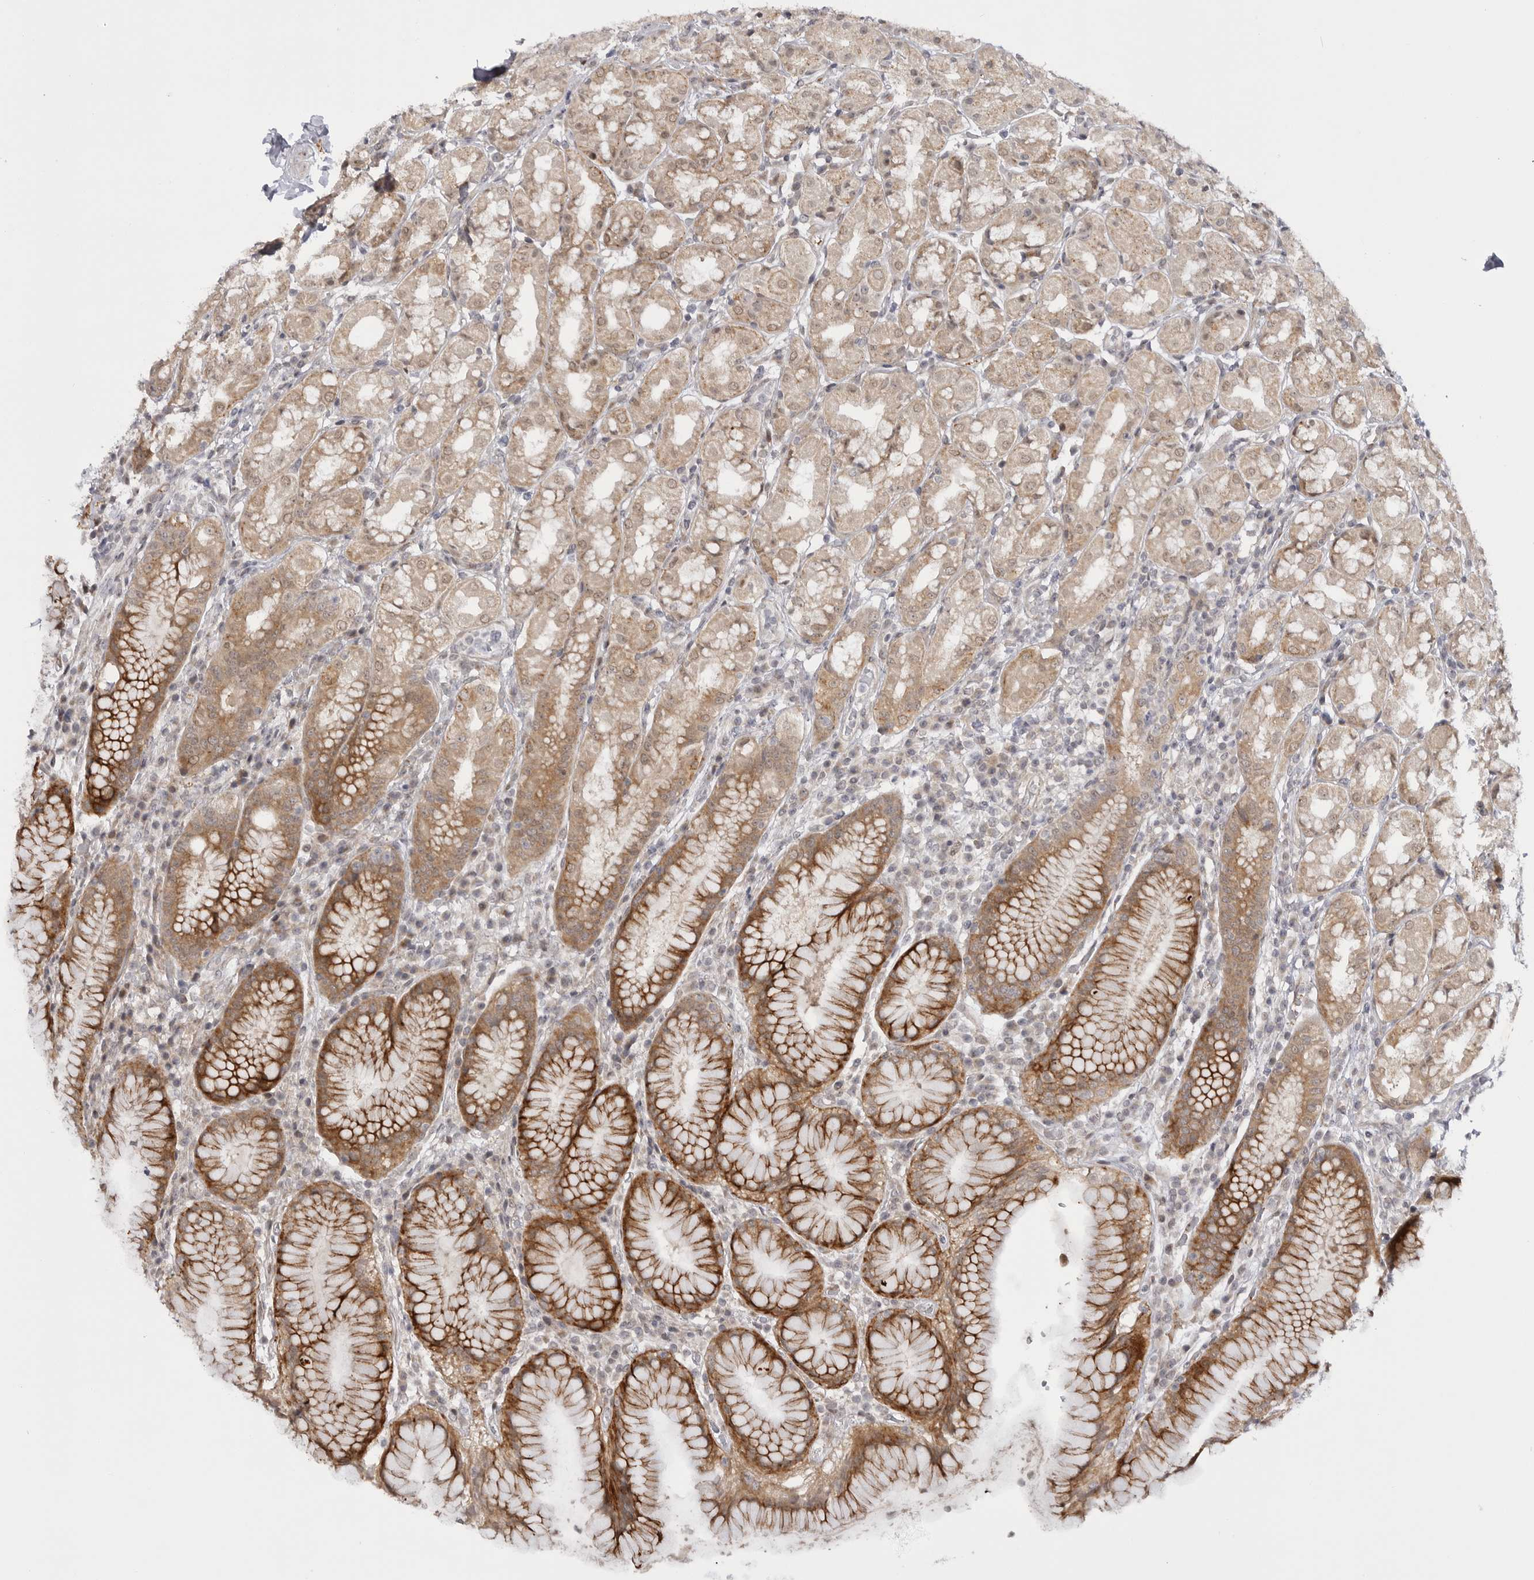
{"staining": {"intensity": "moderate", "quantity": ">75%", "location": "cytoplasmic/membranous"}, "tissue": "stomach", "cell_type": "Glandular cells", "image_type": "normal", "snomed": [{"axis": "morphology", "description": "Normal tissue, NOS"}, {"axis": "topography", "description": "Stomach, lower"}], "caption": "IHC of normal human stomach reveals medium levels of moderate cytoplasmic/membranous staining in approximately >75% of glandular cells. The protein of interest is shown in brown color, while the nuclei are stained blue.", "gene": "GGT6", "patient": {"sex": "female", "age": 56}}